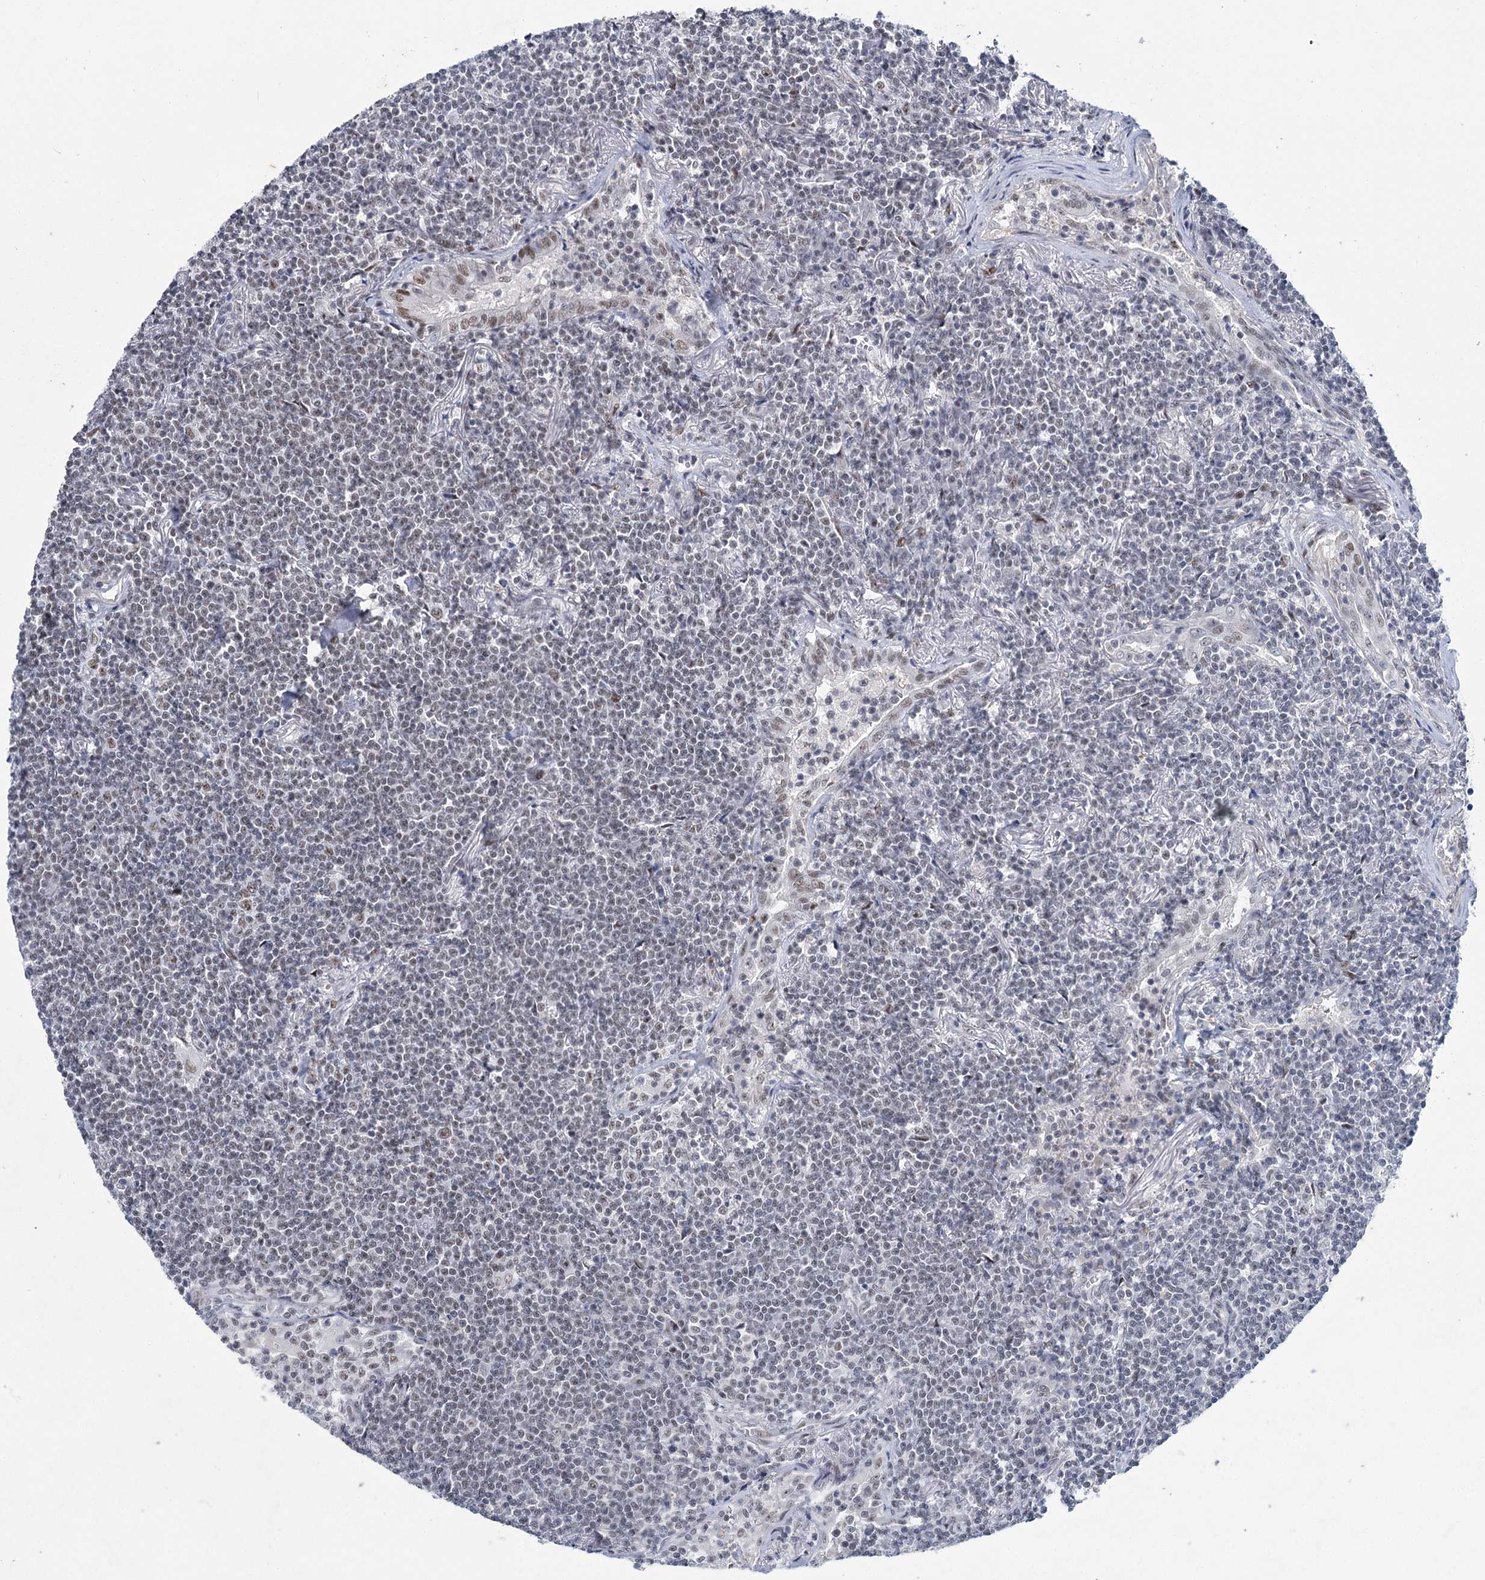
{"staining": {"intensity": "moderate", "quantity": "25%-75%", "location": "nuclear"}, "tissue": "lymphoma", "cell_type": "Tumor cells", "image_type": "cancer", "snomed": [{"axis": "morphology", "description": "Malignant lymphoma, non-Hodgkin's type, Low grade"}, {"axis": "topography", "description": "Lung"}], "caption": "Brown immunohistochemical staining in low-grade malignant lymphoma, non-Hodgkin's type reveals moderate nuclear staining in about 25%-75% of tumor cells.", "gene": "SCAF8", "patient": {"sex": "female", "age": 71}}